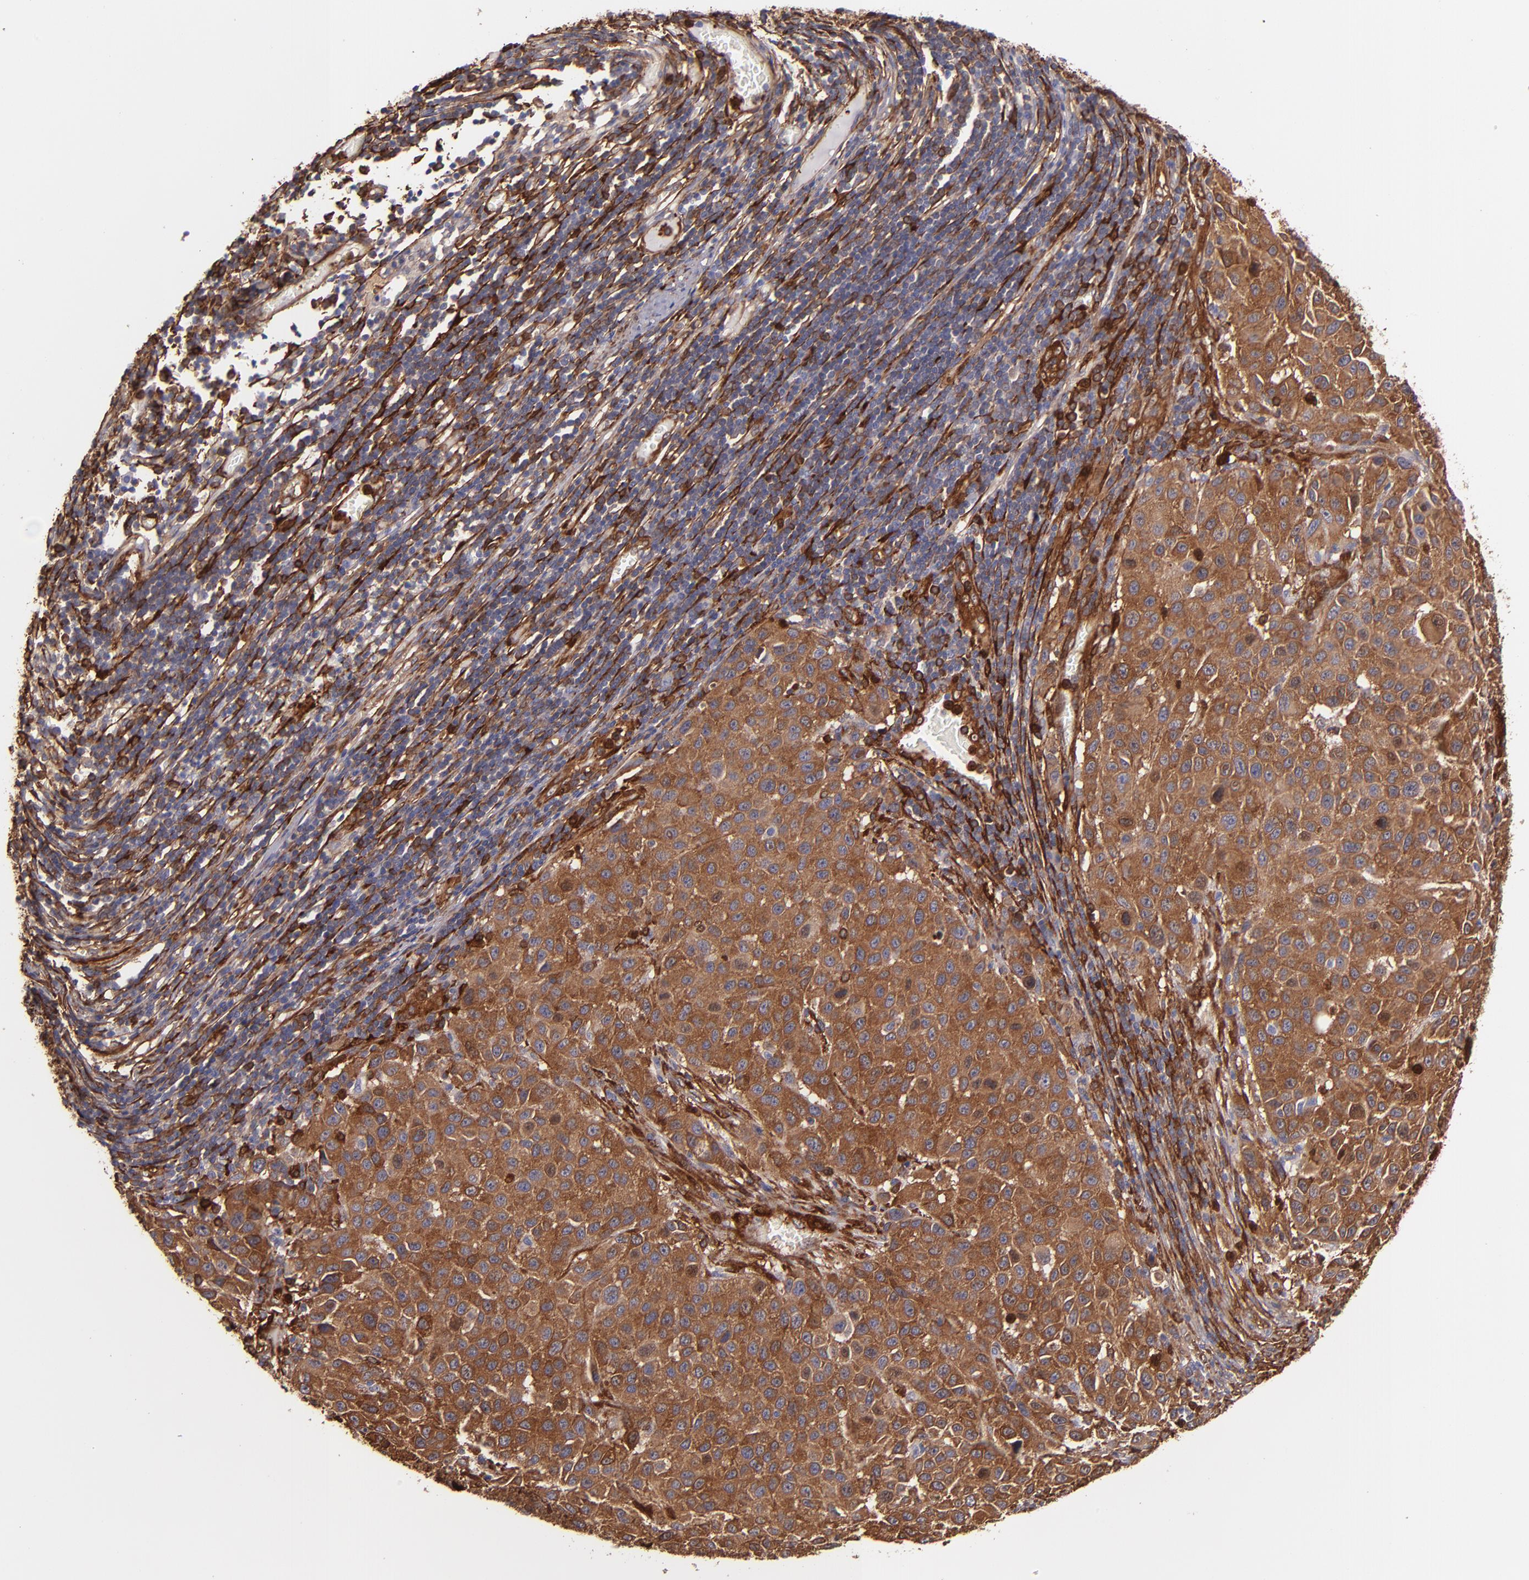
{"staining": {"intensity": "strong", "quantity": ">75%", "location": "cytoplasmic/membranous"}, "tissue": "melanoma", "cell_type": "Tumor cells", "image_type": "cancer", "snomed": [{"axis": "morphology", "description": "Malignant melanoma, Metastatic site"}, {"axis": "topography", "description": "Lymph node"}], "caption": "Melanoma tissue displays strong cytoplasmic/membranous expression in about >75% of tumor cells", "gene": "VCL", "patient": {"sex": "male", "age": 61}}